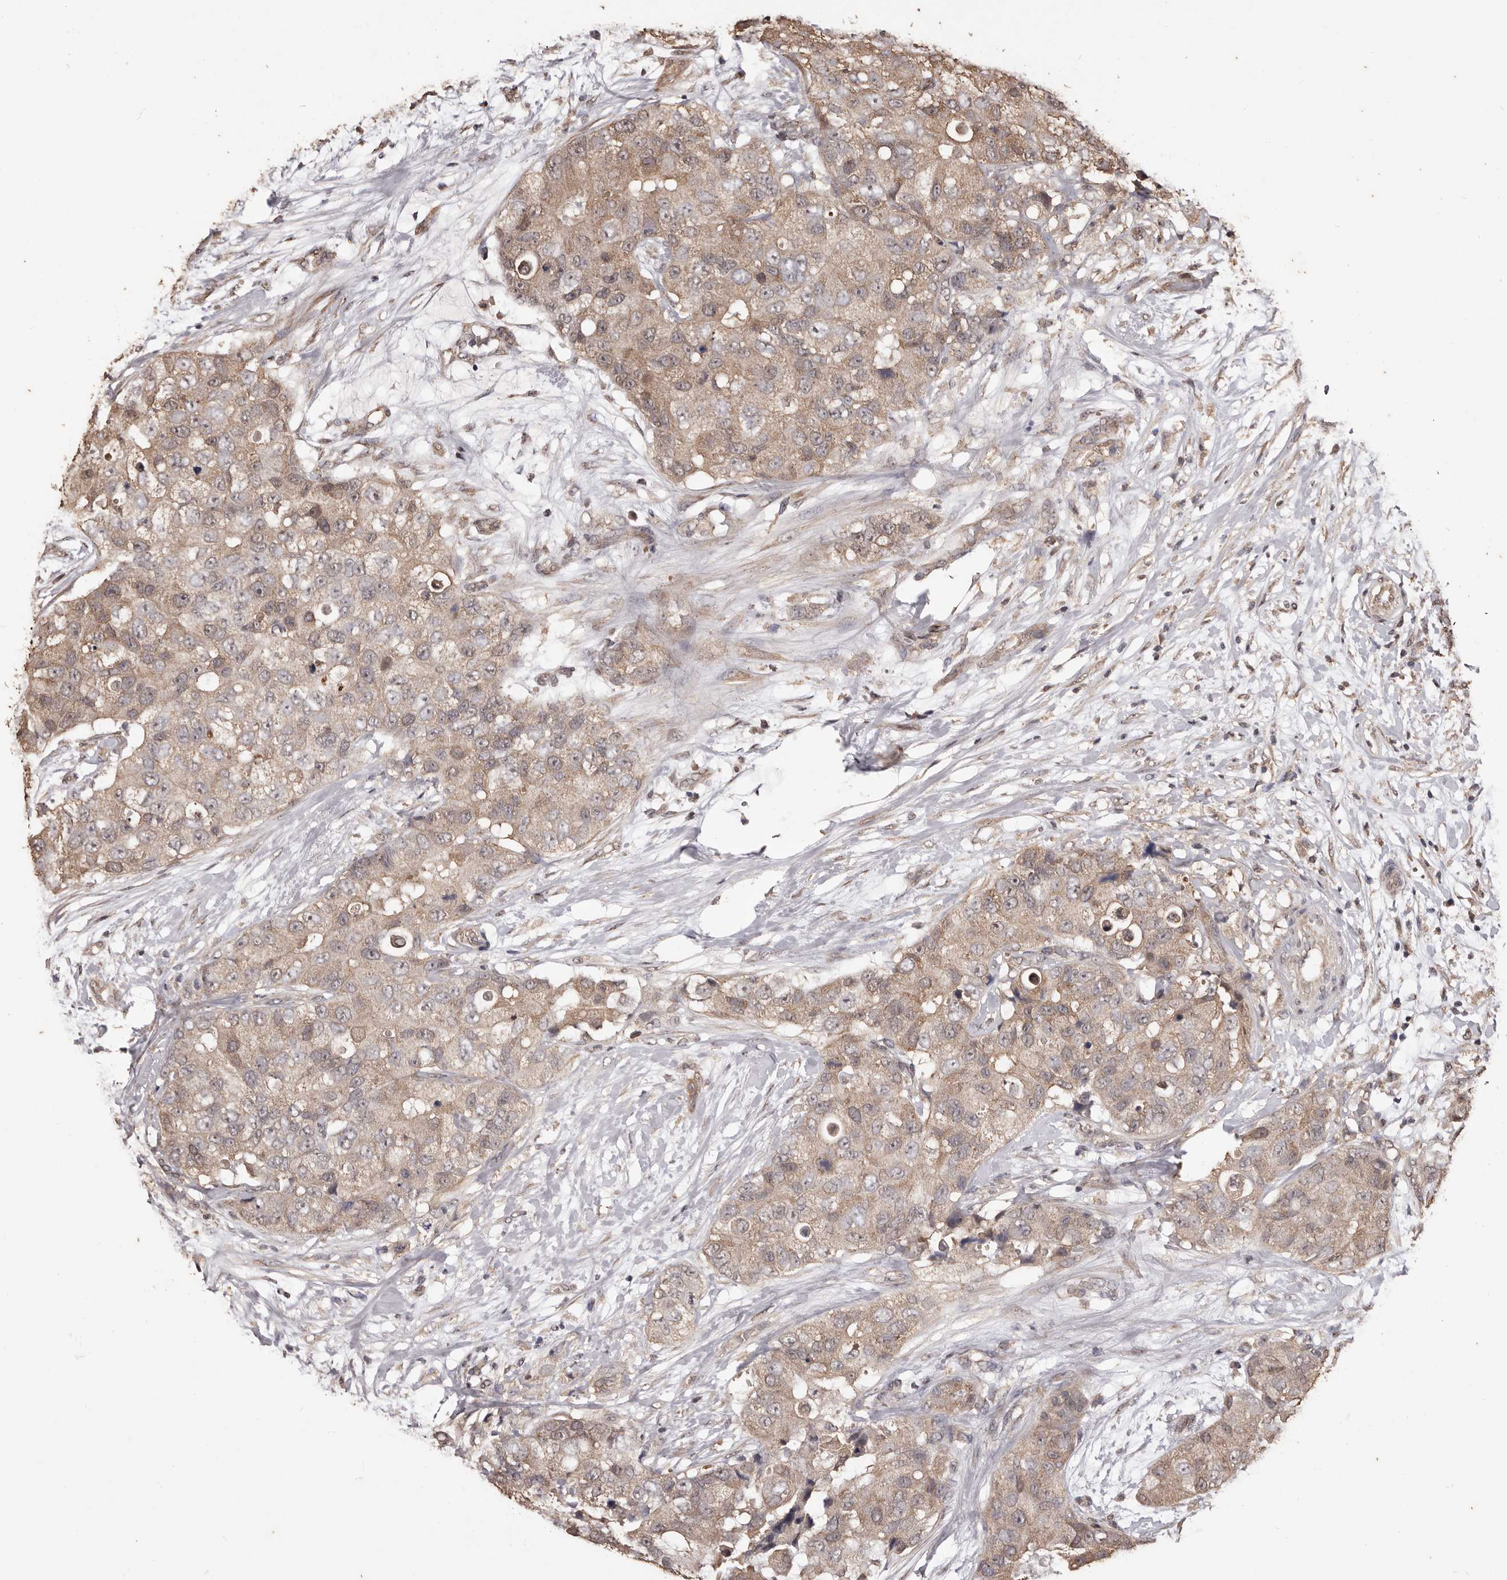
{"staining": {"intensity": "weak", "quantity": ">75%", "location": "cytoplasmic/membranous"}, "tissue": "breast cancer", "cell_type": "Tumor cells", "image_type": "cancer", "snomed": [{"axis": "morphology", "description": "Duct carcinoma"}, {"axis": "topography", "description": "Breast"}], "caption": "About >75% of tumor cells in human breast cancer (infiltrating ductal carcinoma) demonstrate weak cytoplasmic/membranous protein positivity as visualized by brown immunohistochemical staining.", "gene": "NAV1", "patient": {"sex": "female", "age": 62}}